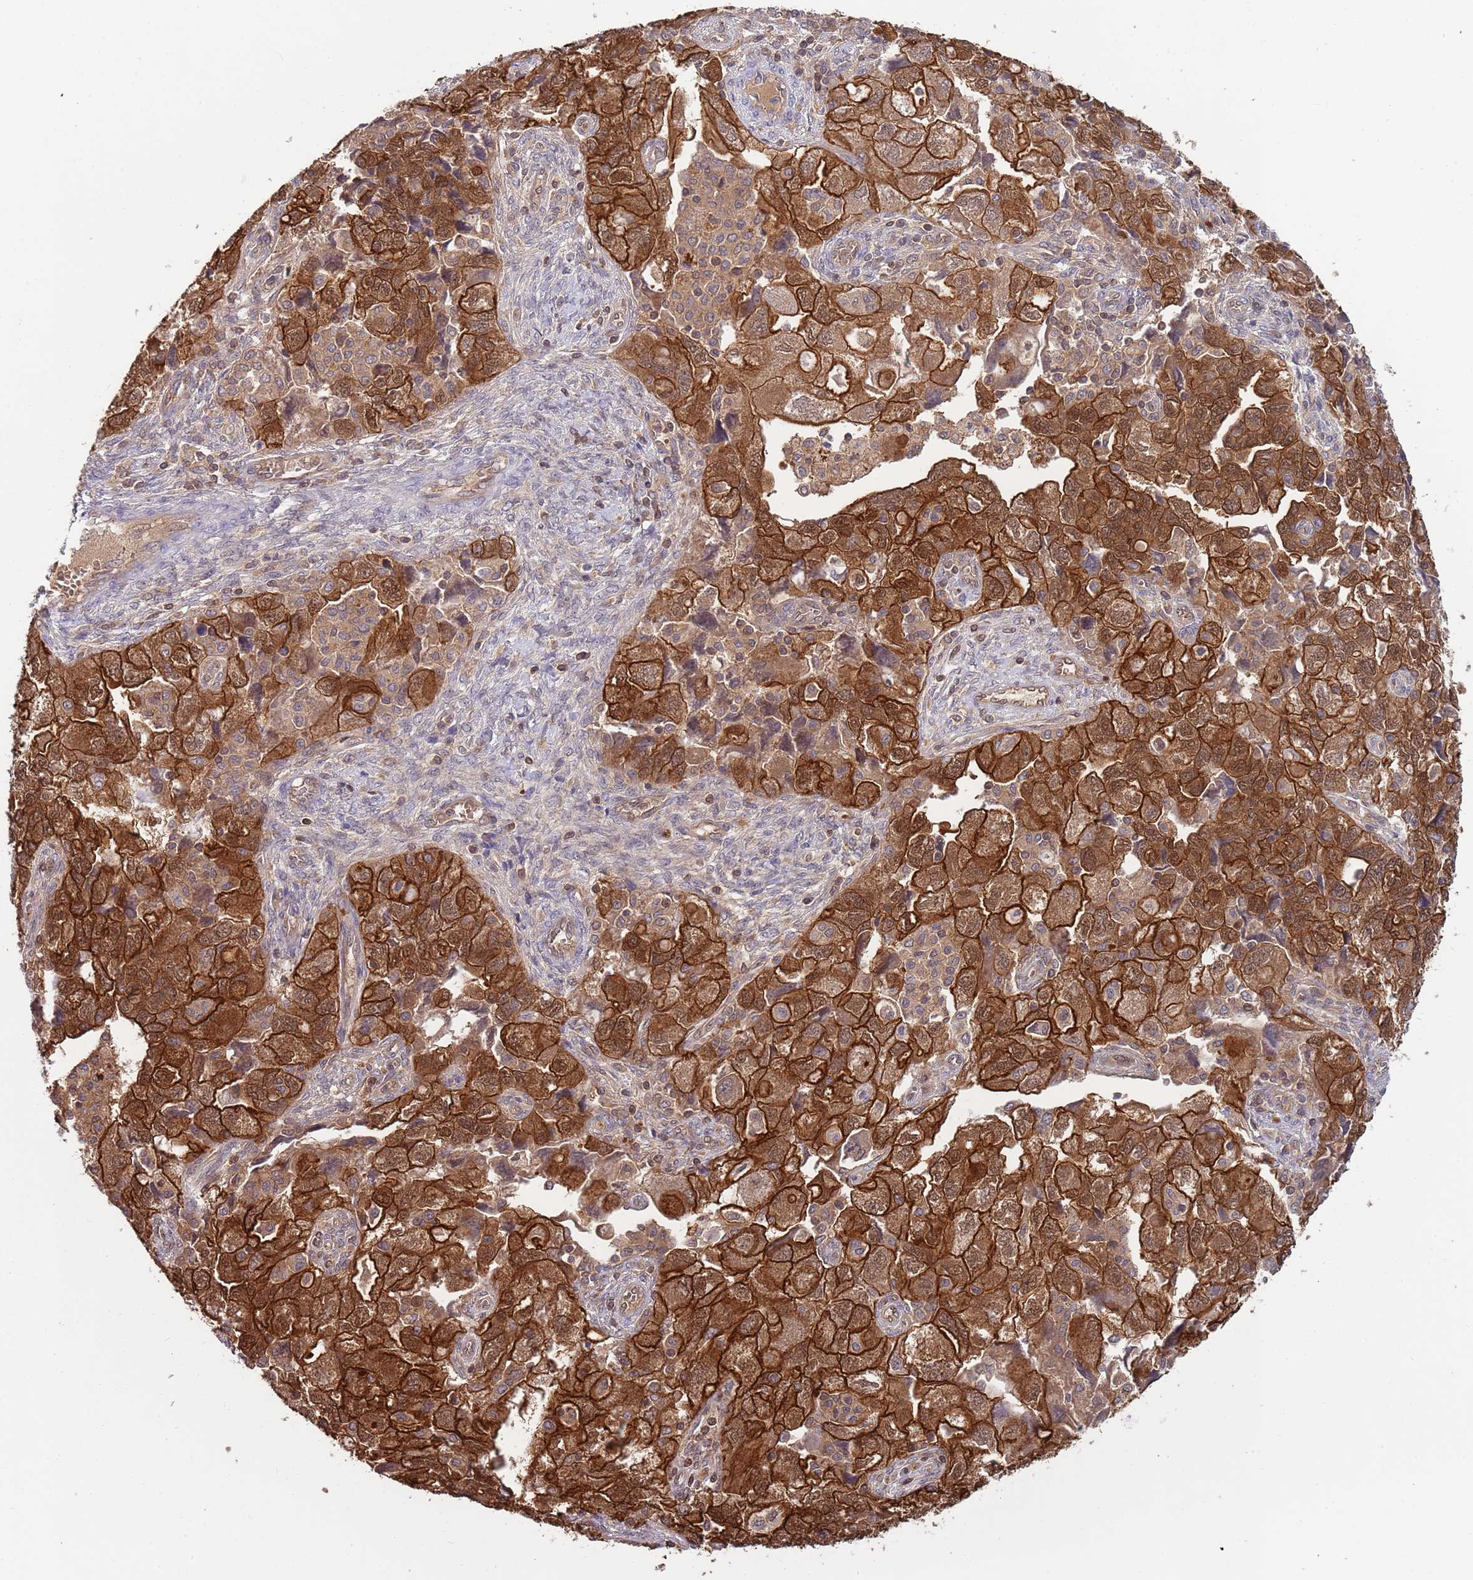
{"staining": {"intensity": "strong", "quantity": ">75%", "location": "cytoplasmic/membranous"}, "tissue": "ovarian cancer", "cell_type": "Tumor cells", "image_type": "cancer", "snomed": [{"axis": "morphology", "description": "Carcinoma, NOS"}, {"axis": "morphology", "description": "Cystadenocarcinoma, serous, NOS"}, {"axis": "topography", "description": "Ovary"}], "caption": "A high amount of strong cytoplasmic/membranous expression is seen in about >75% of tumor cells in serous cystadenocarcinoma (ovarian) tissue. (Brightfield microscopy of DAB IHC at high magnification).", "gene": "GSDMD", "patient": {"sex": "female", "age": 69}}